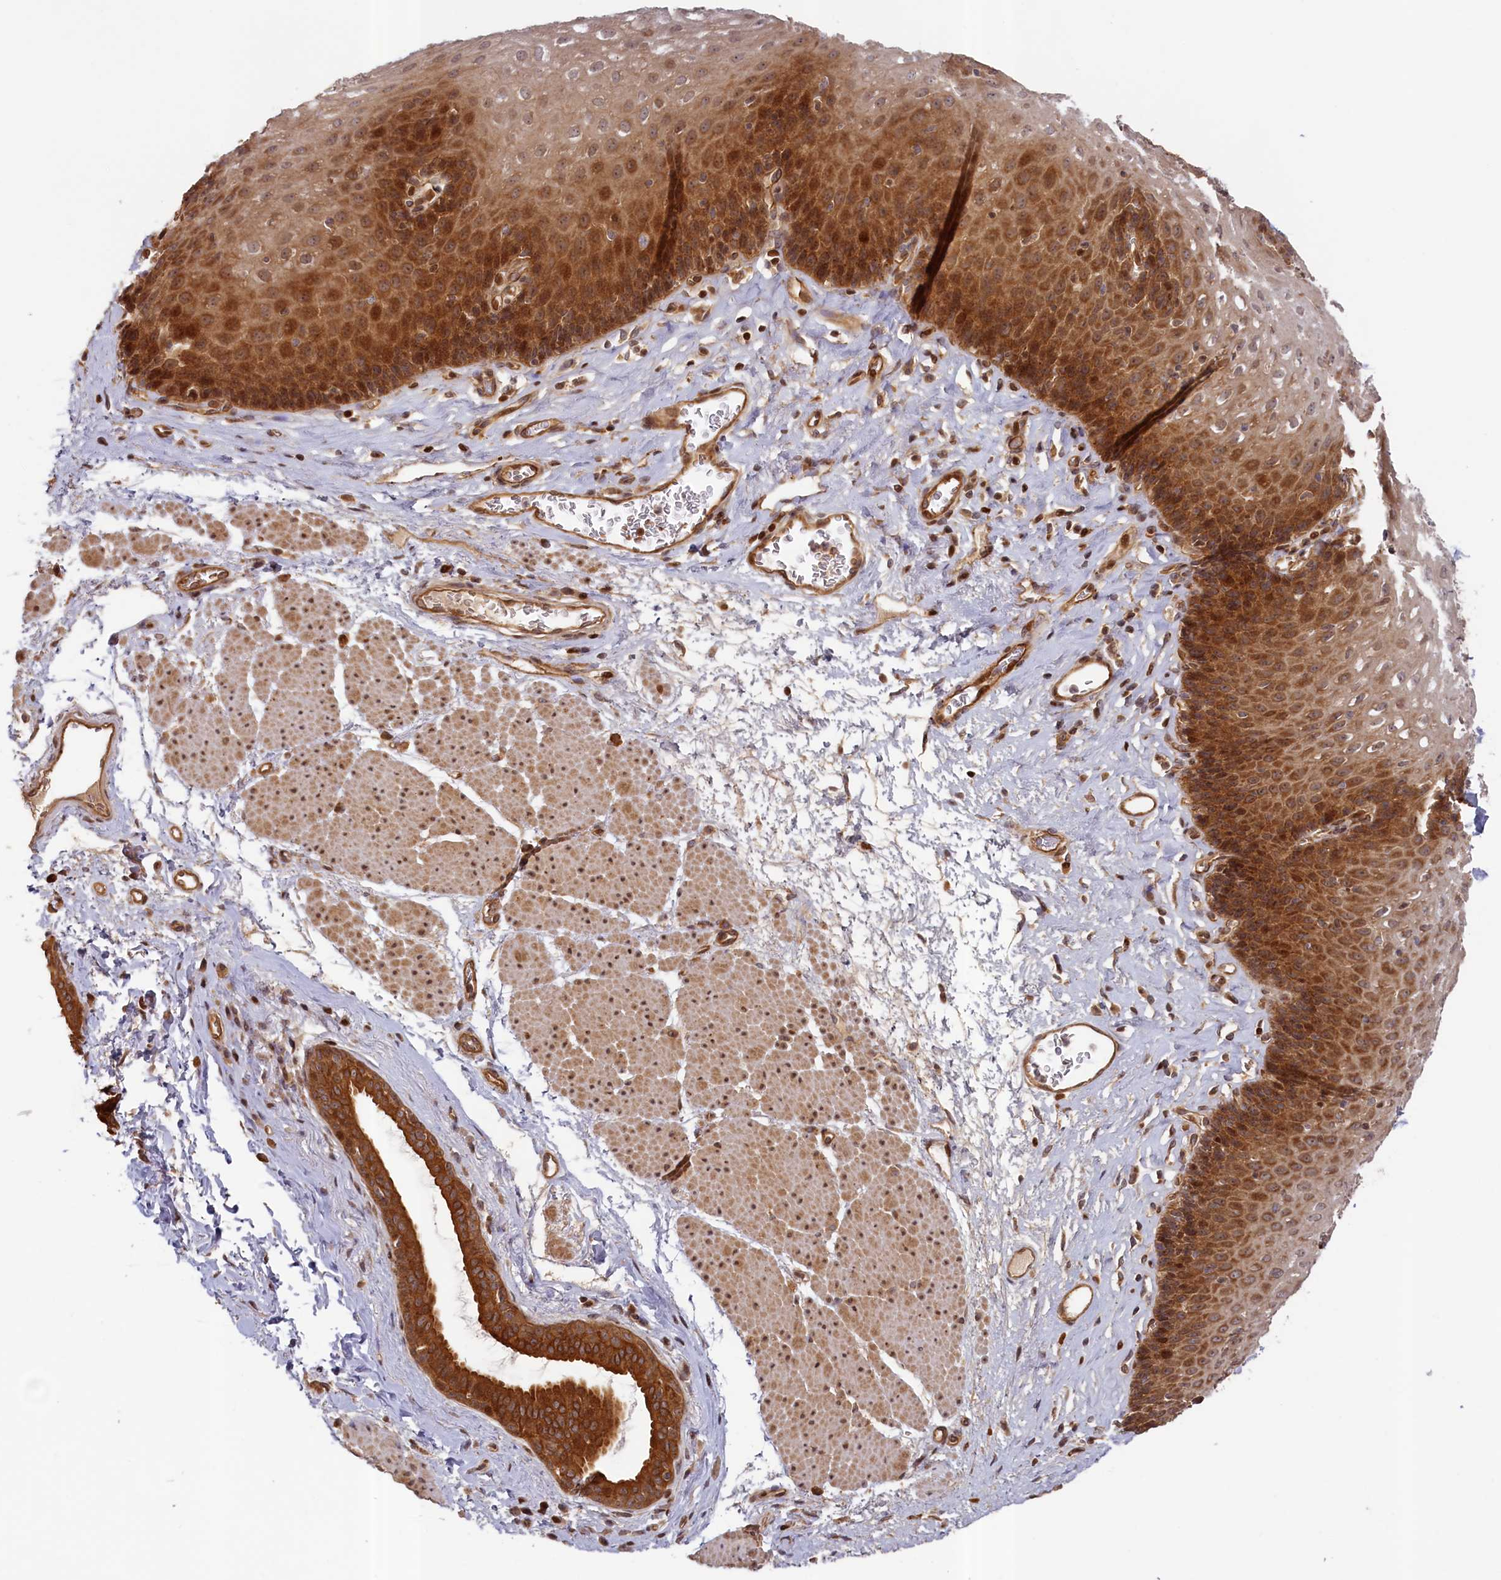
{"staining": {"intensity": "strong", "quantity": "25%-75%", "location": "cytoplasmic/membranous,nuclear"}, "tissue": "esophagus", "cell_type": "Squamous epithelial cells", "image_type": "normal", "snomed": [{"axis": "morphology", "description": "Normal tissue, NOS"}, {"axis": "topography", "description": "Esophagus"}], "caption": "DAB (3,3'-diaminobenzidine) immunohistochemical staining of benign human esophagus exhibits strong cytoplasmic/membranous,nuclear protein expression in approximately 25%-75% of squamous epithelial cells. The staining is performed using DAB brown chromogen to label protein expression. The nuclei are counter-stained blue using hematoxylin.", "gene": "CEP44", "patient": {"sex": "female", "age": 66}}